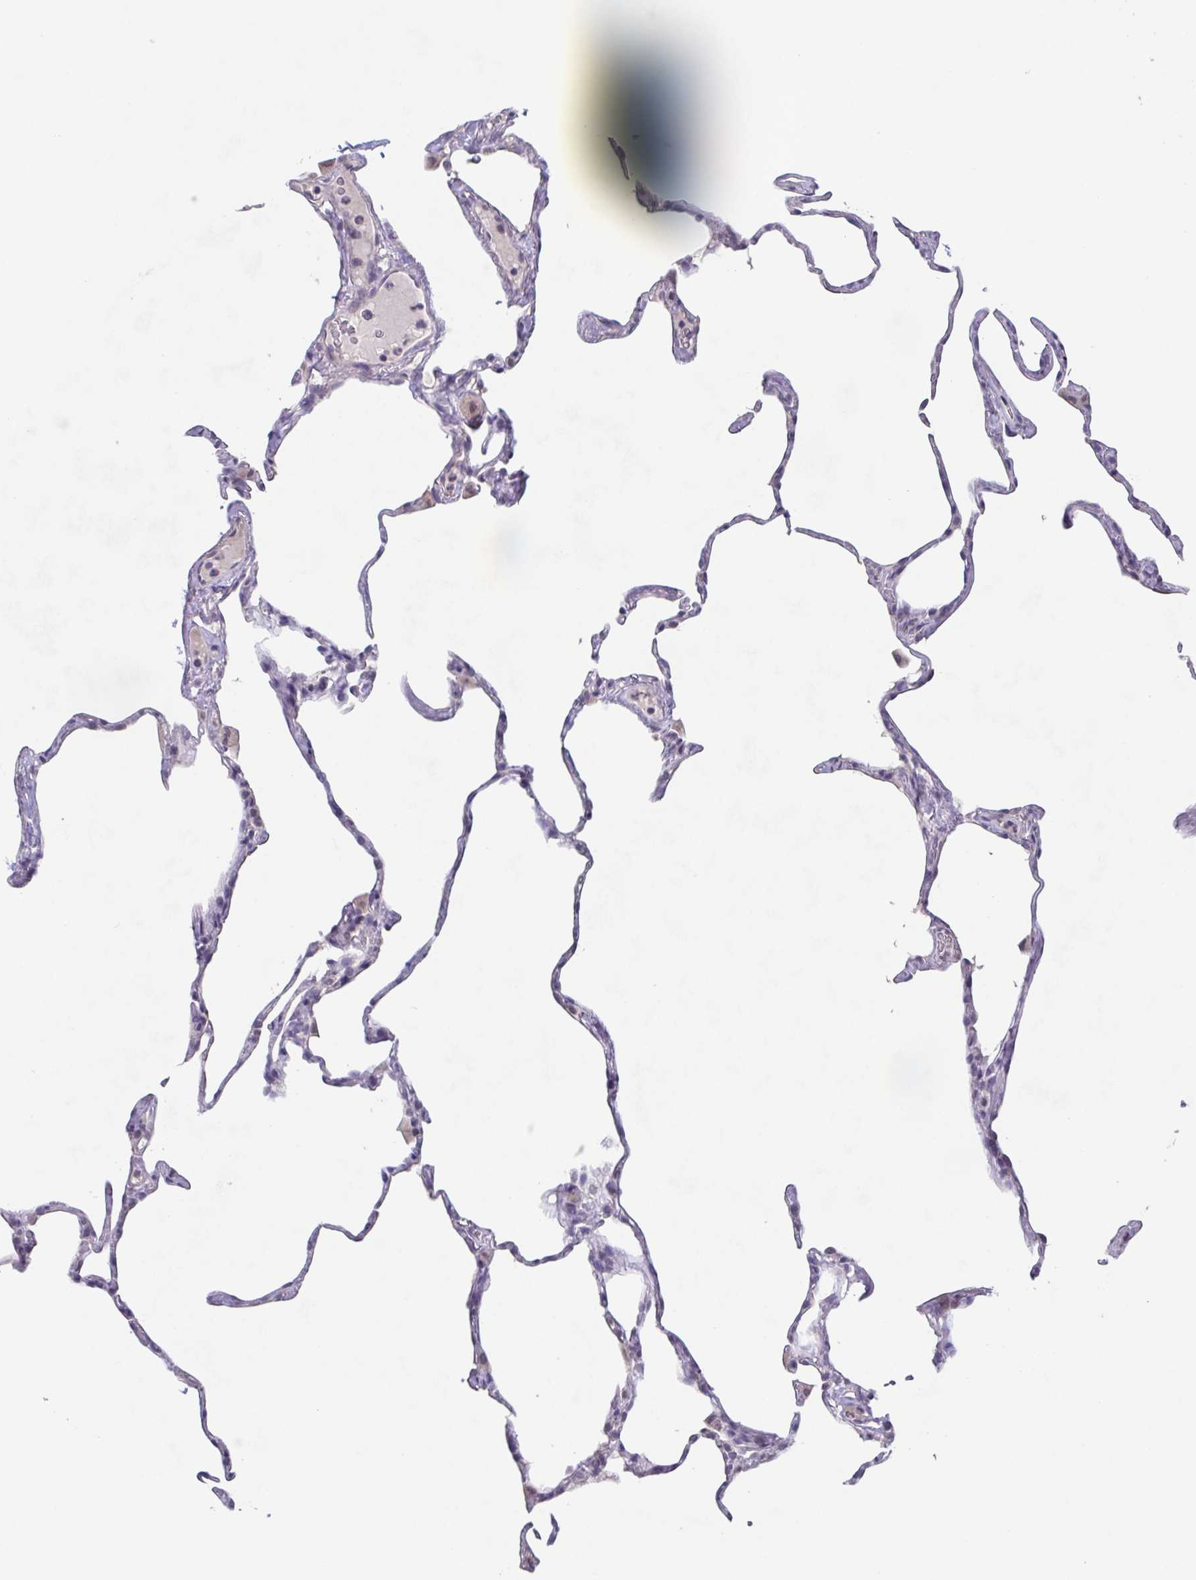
{"staining": {"intensity": "negative", "quantity": "none", "location": "none"}, "tissue": "lung", "cell_type": "Alveolar cells", "image_type": "normal", "snomed": [{"axis": "morphology", "description": "Normal tissue, NOS"}, {"axis": "topography", "description": "Lung"}], "caption": "Immunohistochemistry photomicrograph of unremarkable lung: lung stained with DAB demonstrates no significant protein expression in alveolar cells.", "gene": "GHRL", "patient": {"sex": "male", "age": 65}}